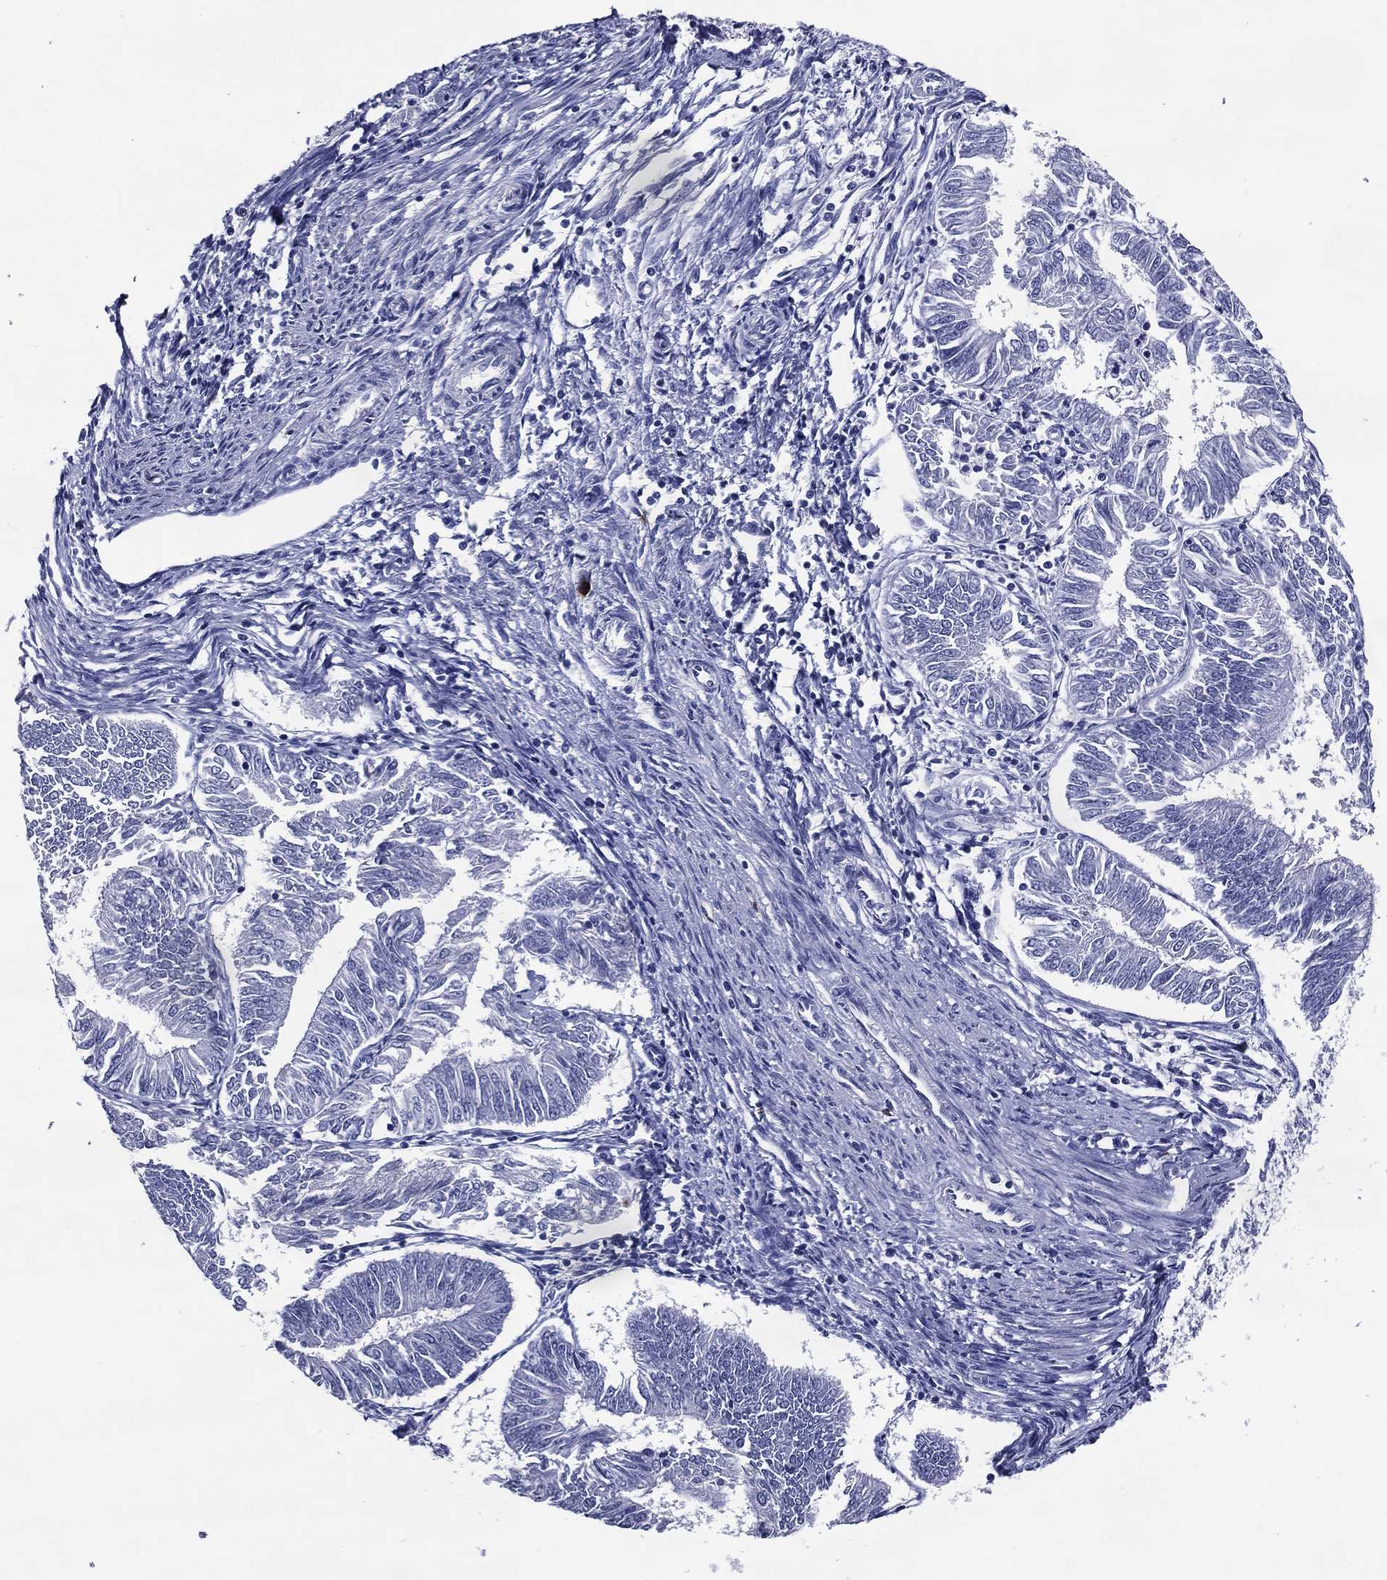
{"staining": {"intensity": "negative", "quantity": "none", "location": "none"}, "tissue": "endometrial cancer", "cell_type": "Tumor cells", "image_type": "cancer", "snomed": [{"axis": "morphology", "description": "Adenocarcinoma, NOS"}, {"axis": "topography", "description": "Endometrium"}], "caption": "Immunohistochemistry (IHC) of human adenocarcinoma (endometrial) shows no expression in tumor cells. (Brightfield microscopy of DAB immunohistochemistry at high magnification).", "gene": "ACE2", "patient": {"sex": "female", "age": 58}}